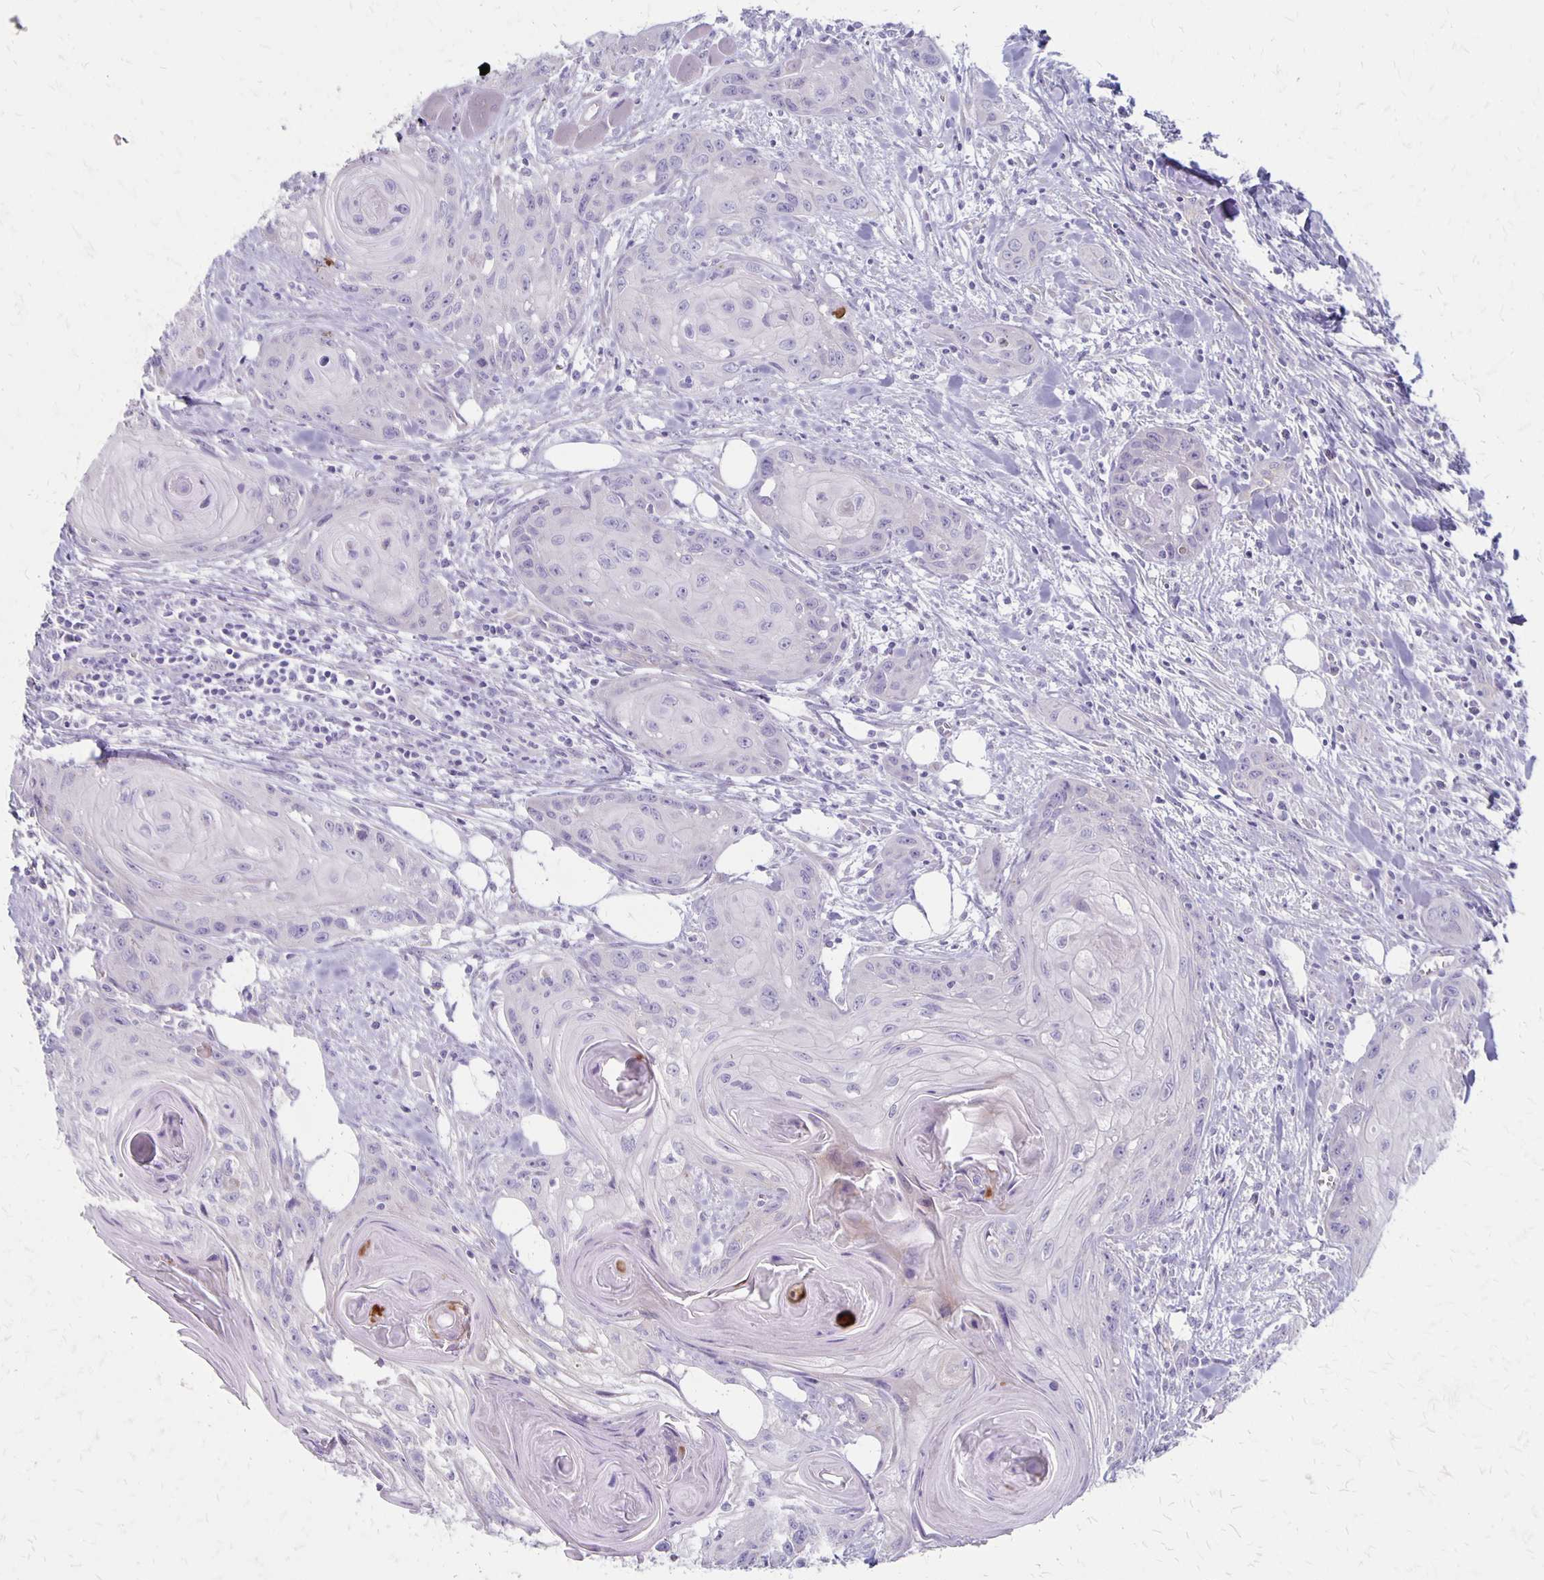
{"staining": {"intensity": "negative", "quantity": "none", "location": "none"}, "tissue": "head and neck cancer", "cell_type": "Tumor cells", "image_type": "cancer", "snomed": [{"axis": "morphology", "description": "Squamous cell carcinoma, NOS"}, {"axis": "topography", "description": "Oral tissue"}, {"axis": "topography", "description": "Head-Neck"}], "caption": "High power microscopy image of an IHC histopathology image of head and neck cancer, revealing no significant staining in tumor cells.", "gene": "HOMER1", "patient": {"sex": "male", "age": 58}}